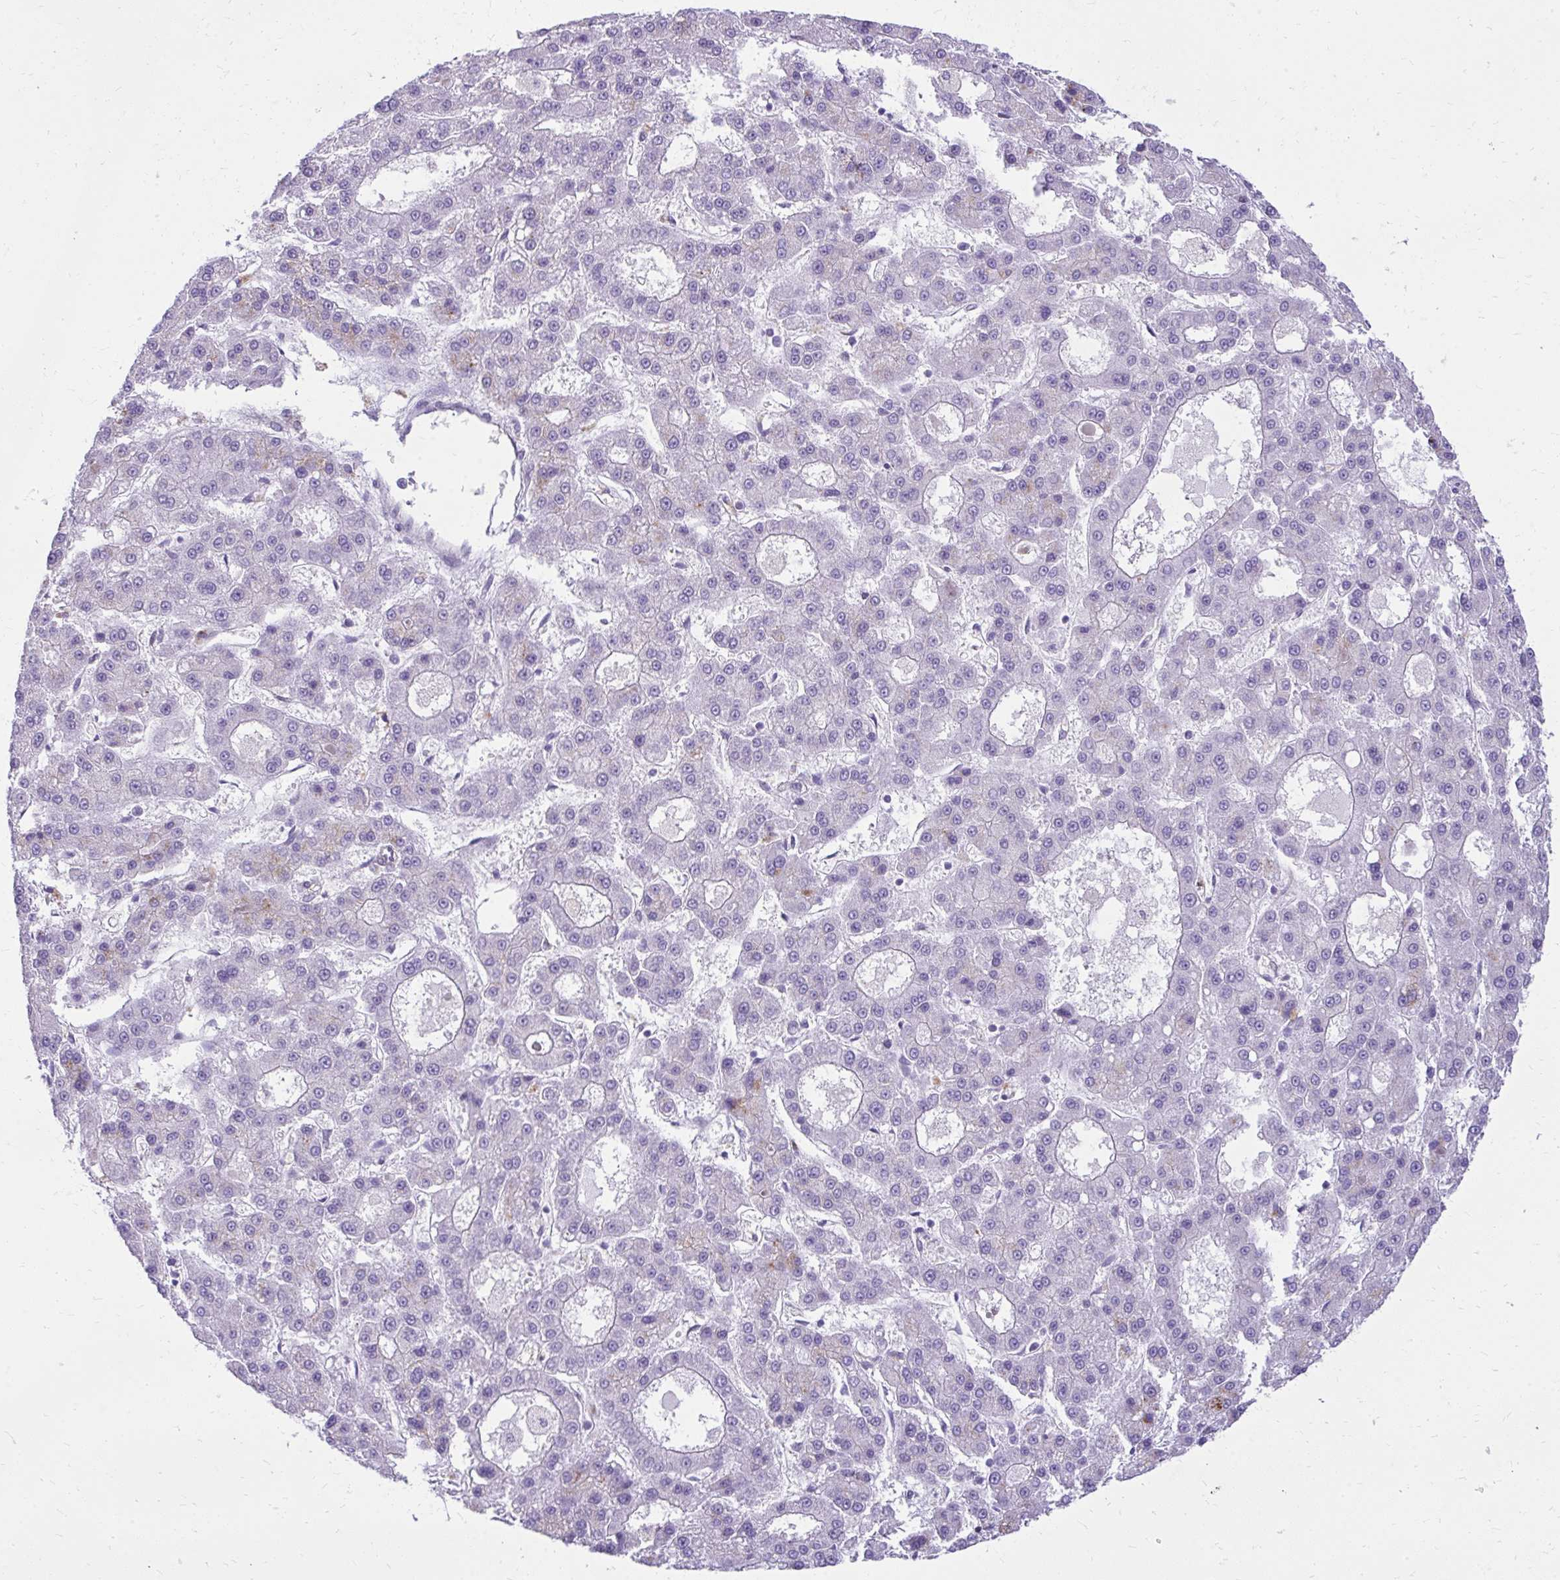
{"staining": {"intensity": "negative", "quantity": "none", "location": "none"}, "tissue": "liver cancer", "cell_type": "Tumor cells", "image_type": "cancer", "snomed": [{"axis": "morphology", "description": "Carcinoma, Hepatocellular, NOS"}, {"axis": "topography", "description": "Liver"}], "caption": "Immunohistochemistry (IHC) histopathology image of neoplastic tissue: liver hepatocellular carcinoma stained with DAB reveals no significant protein positivity in tumor cells.", "gene": "GPRIN3", "patient": {"sex": "male", "age": 70}}